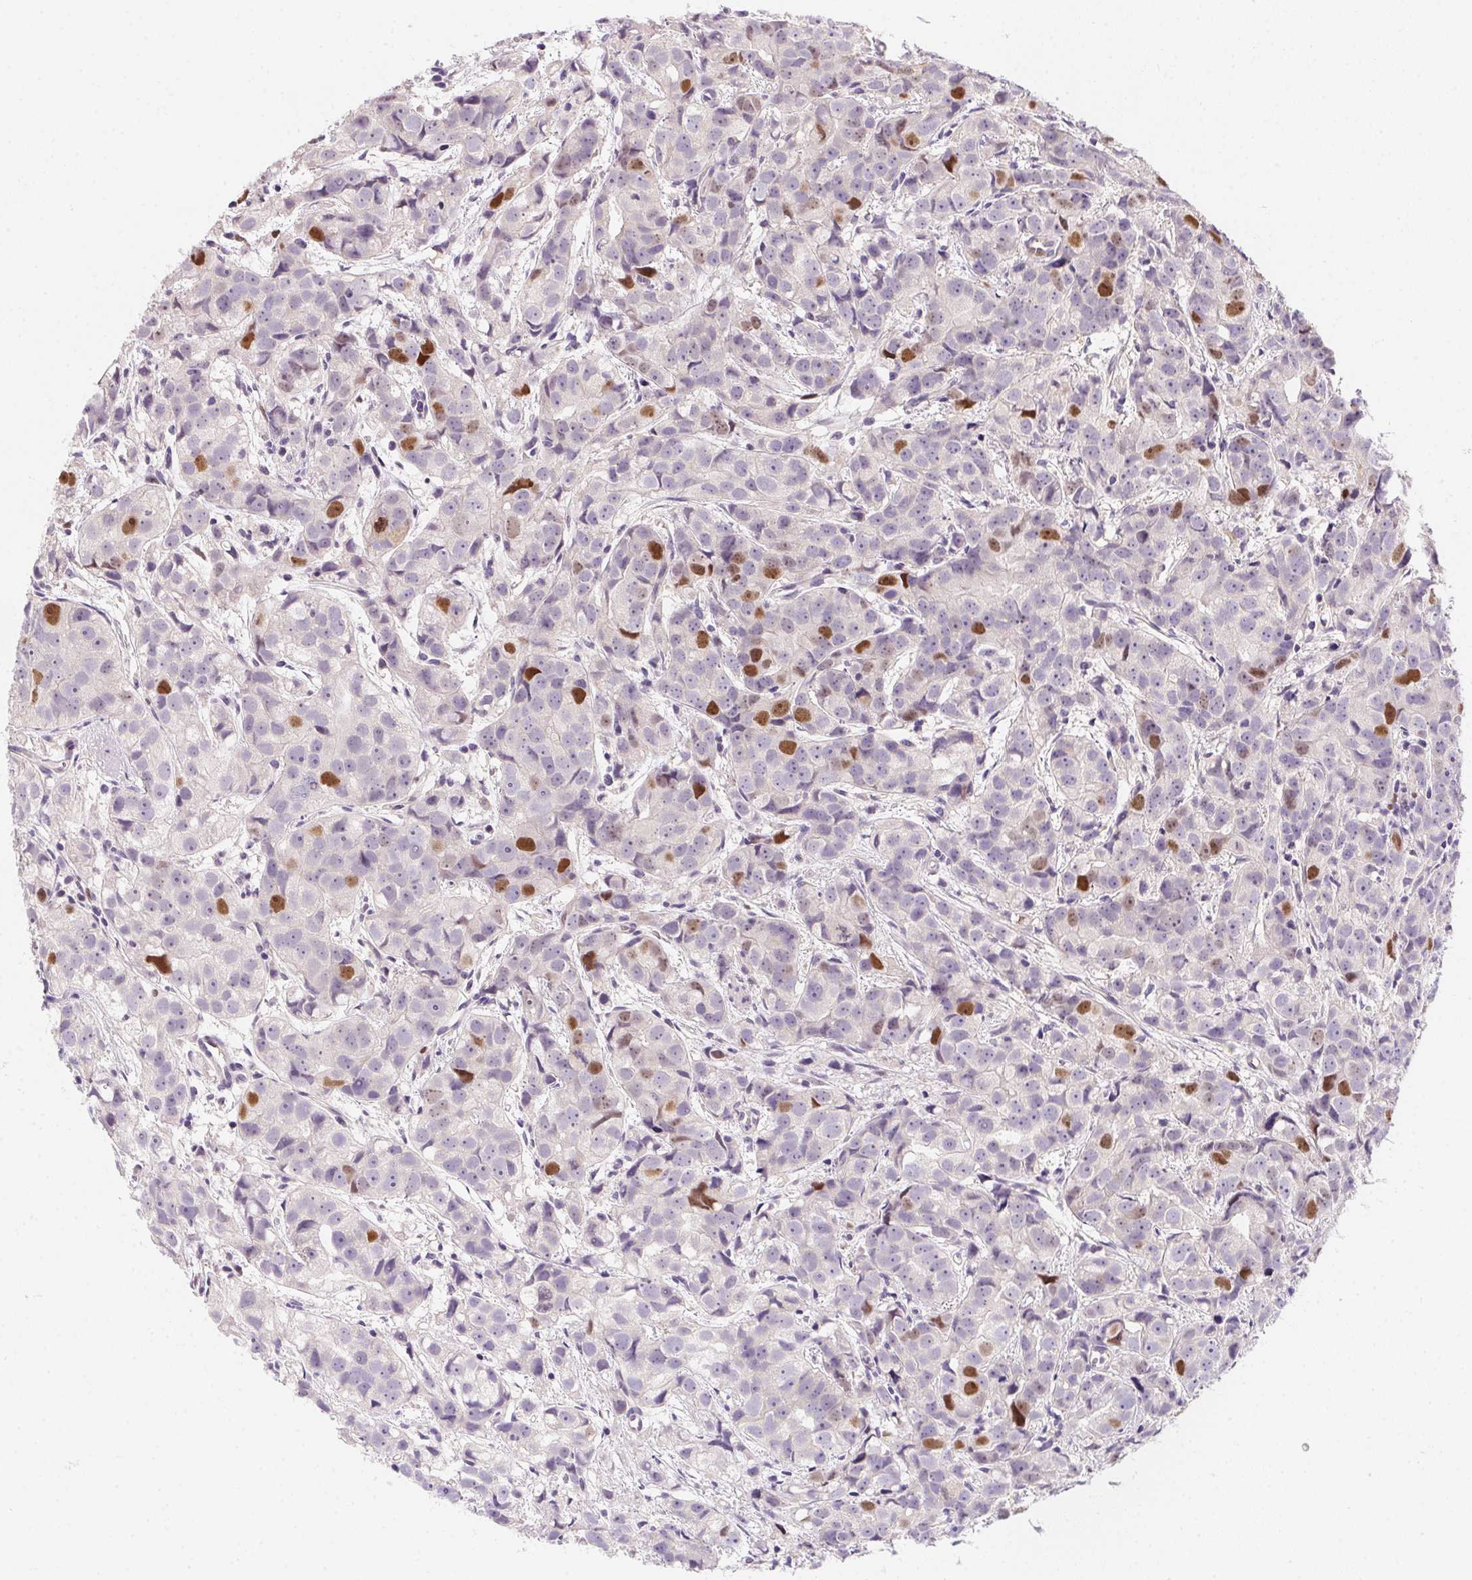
{"staining": {"intensity": "moderate", "quantity": "<25%", "location": "nuclear"}, "tissue": "prostate cancer", "cell_type": "Tumor cells", "image_type": "cancer", "snomed": [{"axis": "morphology", "description": "Adenocarcinoma, High grade"}, {"axis": "topography", "description": "Prostate"}], "caption": "Prostate adenocarcinoma (high-grade) was stained to show a protein in brown. There is low levels of moderate nuclear expression in about <25% of tumor cells. (DAB IHC, brown staining for protein, blue staining for nuclei).", "gene": "HELLS", "patient": {"sex": "male", "age": 68}}